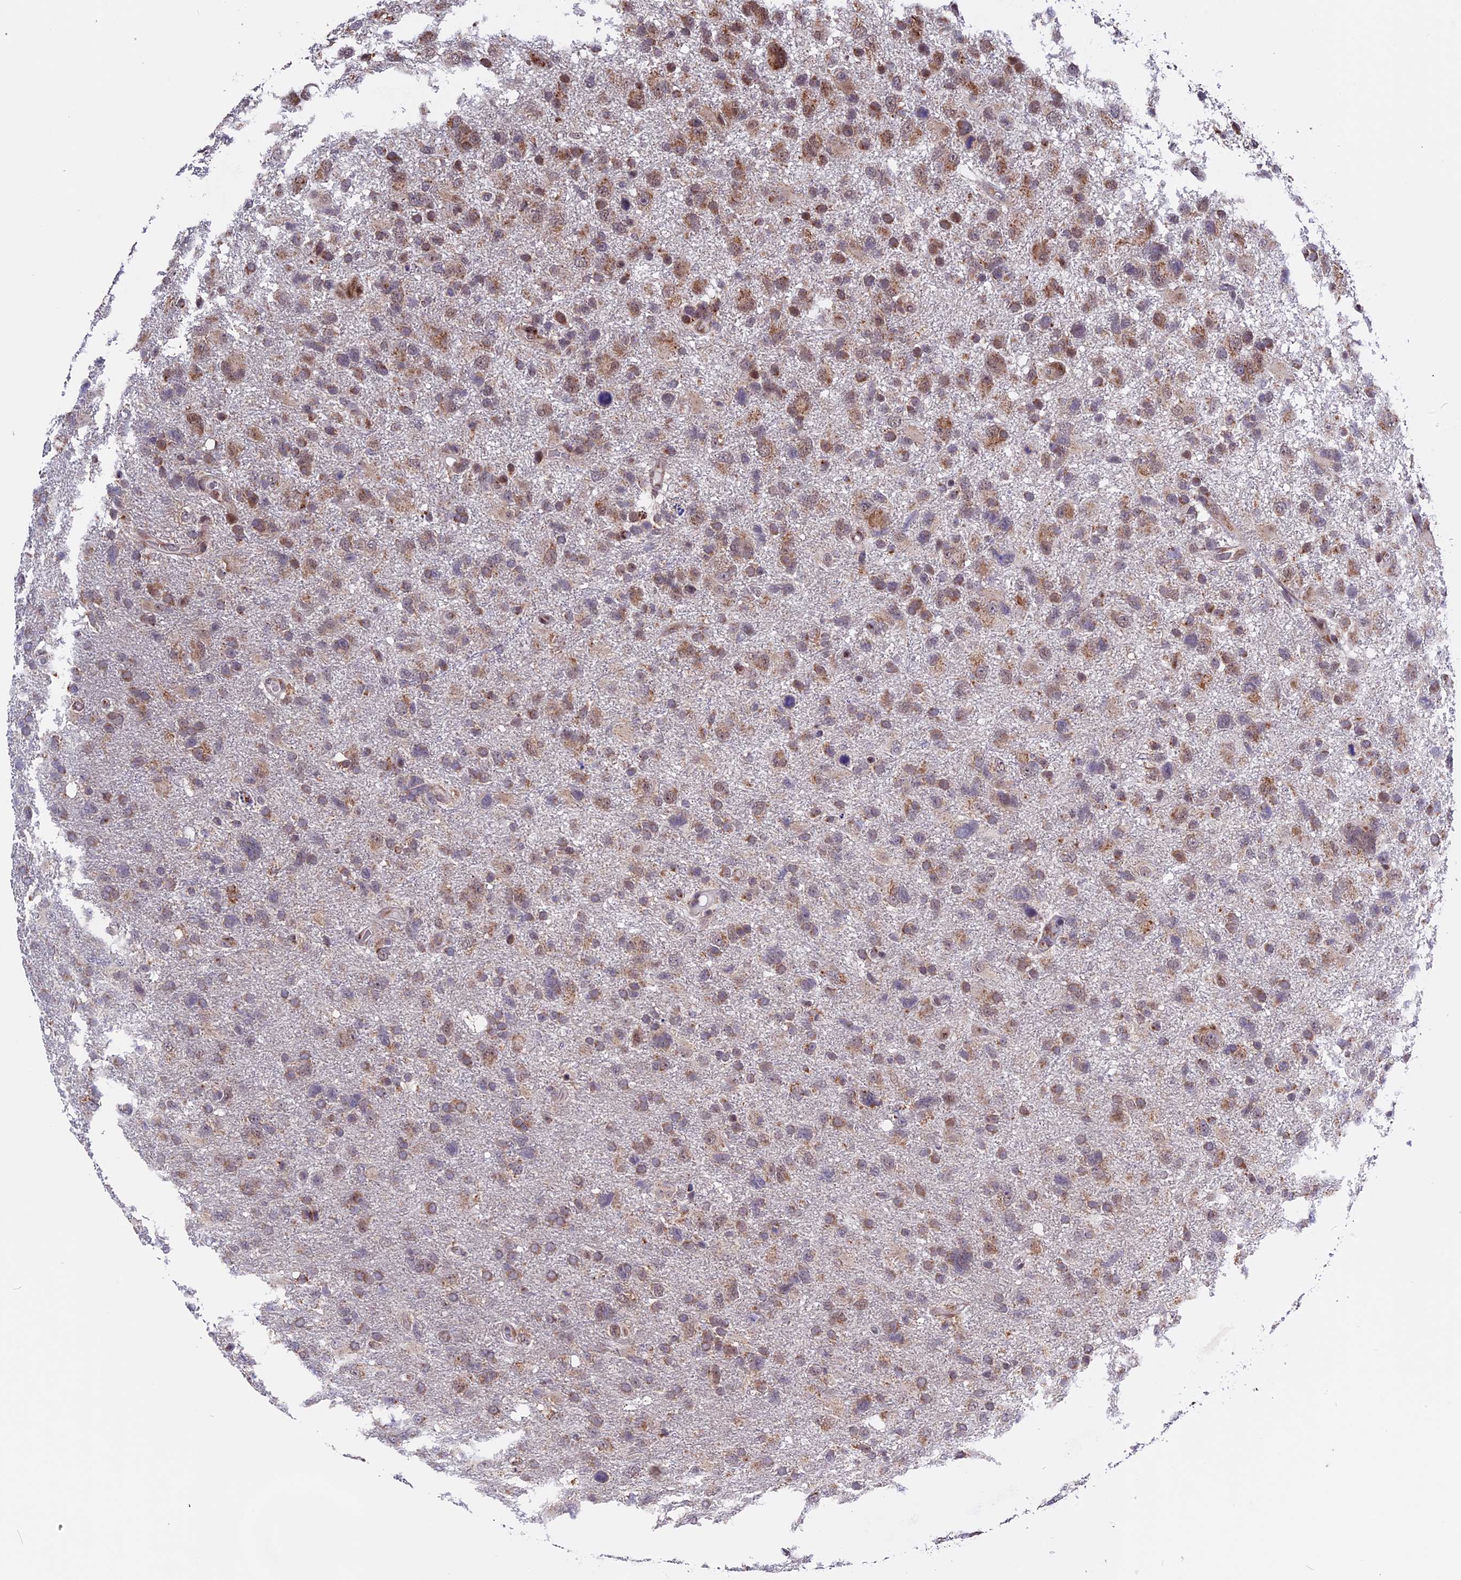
{"staining": {"intensity": "moderate", "quantity": ">75%", "location": "cytoplasmic/membranous"}, "tissue": "glioma", "cell_type": "Tumor cells", "image_type": "cancer", "snomed": [{"axis": "morphology", "description": "Glioma, malignant, High grade"}, {"axis": "topography", "description": "Brain"}], "caption": "Malignant high-grade glioma stained with immunohistochemistry (IHC) shows moderate cytoplasmic/membranous expression in about >75% of tumor cells. The staining was performed using DAB (3,3'-diaminobenzidine) to visualize the protein expression in brown, while the nuclei were stained in blue with hematoxylin (Magnification: 20x).", "gene": "FAM174C", "patient": {"sex": "male", "age": 61}}